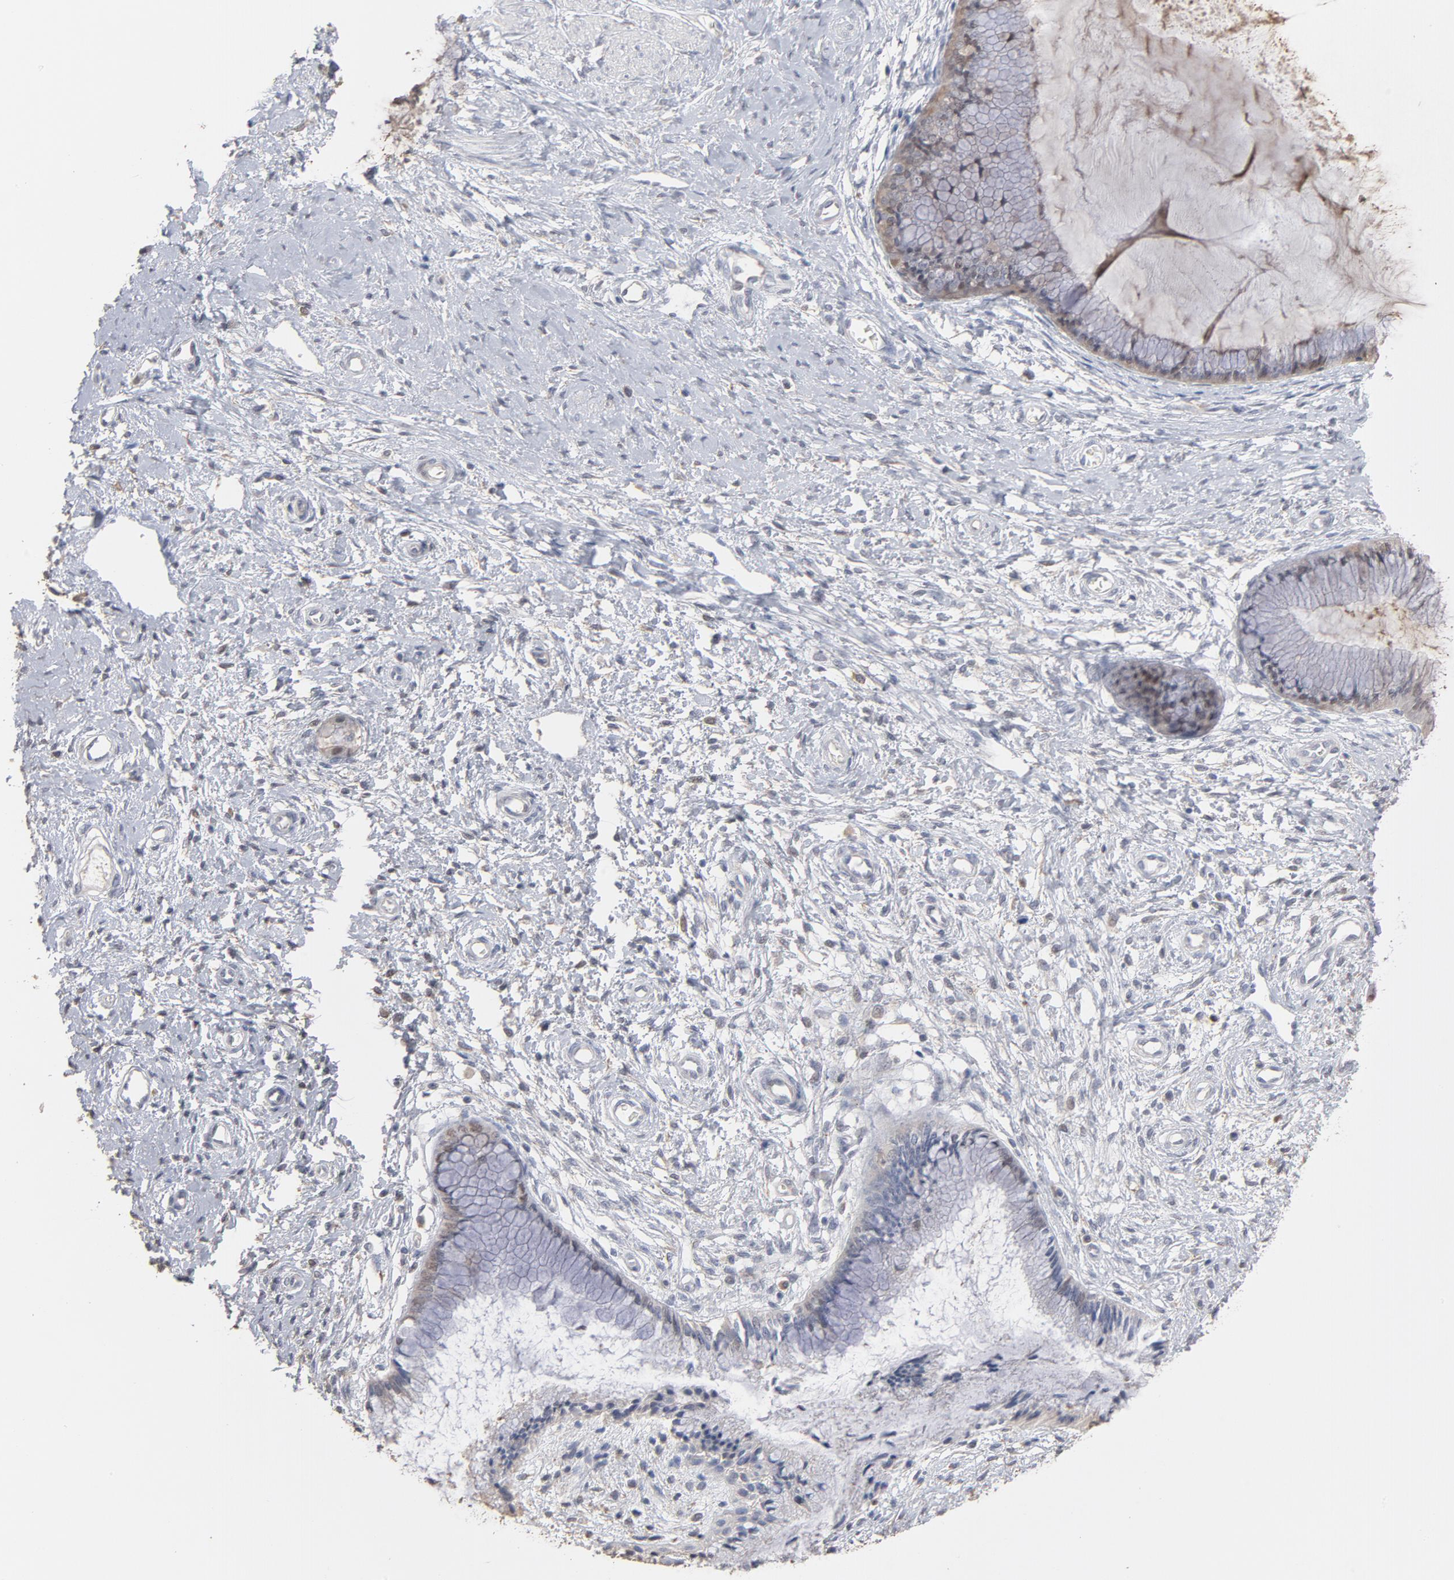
{"staining": {"intensity": "moderate", "quantity": ">75%", "location": "cytoplasmic/membranous,nuclear"}, "tissue": "cervix", "cell_type": "Glandular cells", "image_type": "normal", "snomed": [{"axis": "morphology", "description": "Normal tissue, NOS"}, {"axis": "topography", "description": "Cervix"}], "caption": "About >75% of glandular cells in normal cervix demonstrate moderate cytoplasmic/membranous,nuclear protein expression as visualized by brown immunohistochemical staining.", "gene": "PNMA1", "patient": {"sex": "female", "age": 27}}